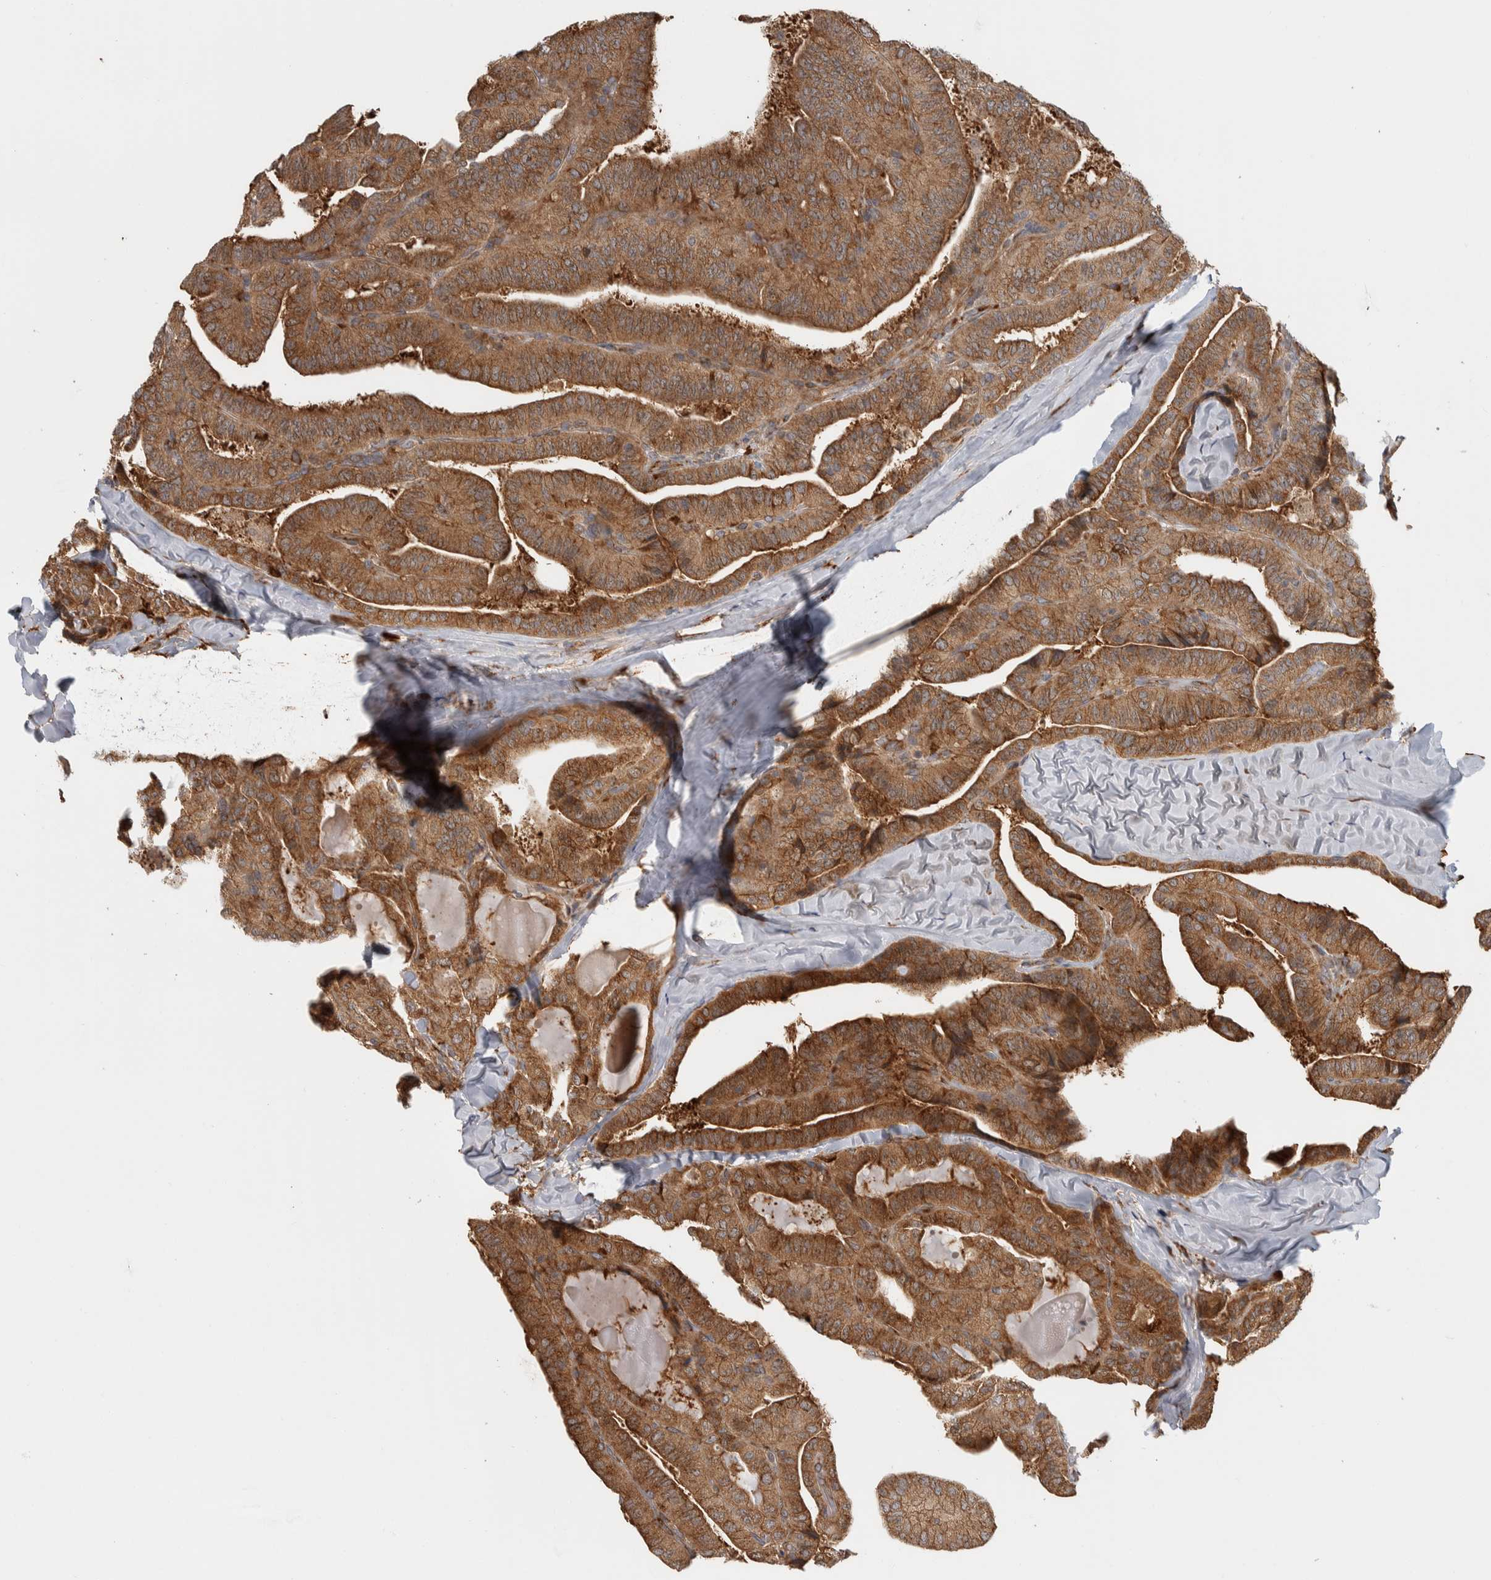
{"staining": {"intensity": "moderate", "quantity": ">75%", "location": "cytoplasmic/membranous"}, "tissue": "thyroid cancer", "cell_type": "Tumor cells", "image_type": "cancer", "snomed": [{"axis": "morphology", "description": "Papillary adenocarcinoma, NOS"}, {"axis": "topography", "description": "Thyroid gland"}], "caption": "Protein staining exhibits moderate cytoplasmic/membranous expression in approximately >75% of tumor cells in thyroid papillary adenocarcinoma. (Stains: DAB in brown, nuclei in blue, Microscopy: brightfield microscopy at high magnification).", "gene": "EIF3H", "patient": {"sex": "male", "age": 77}}